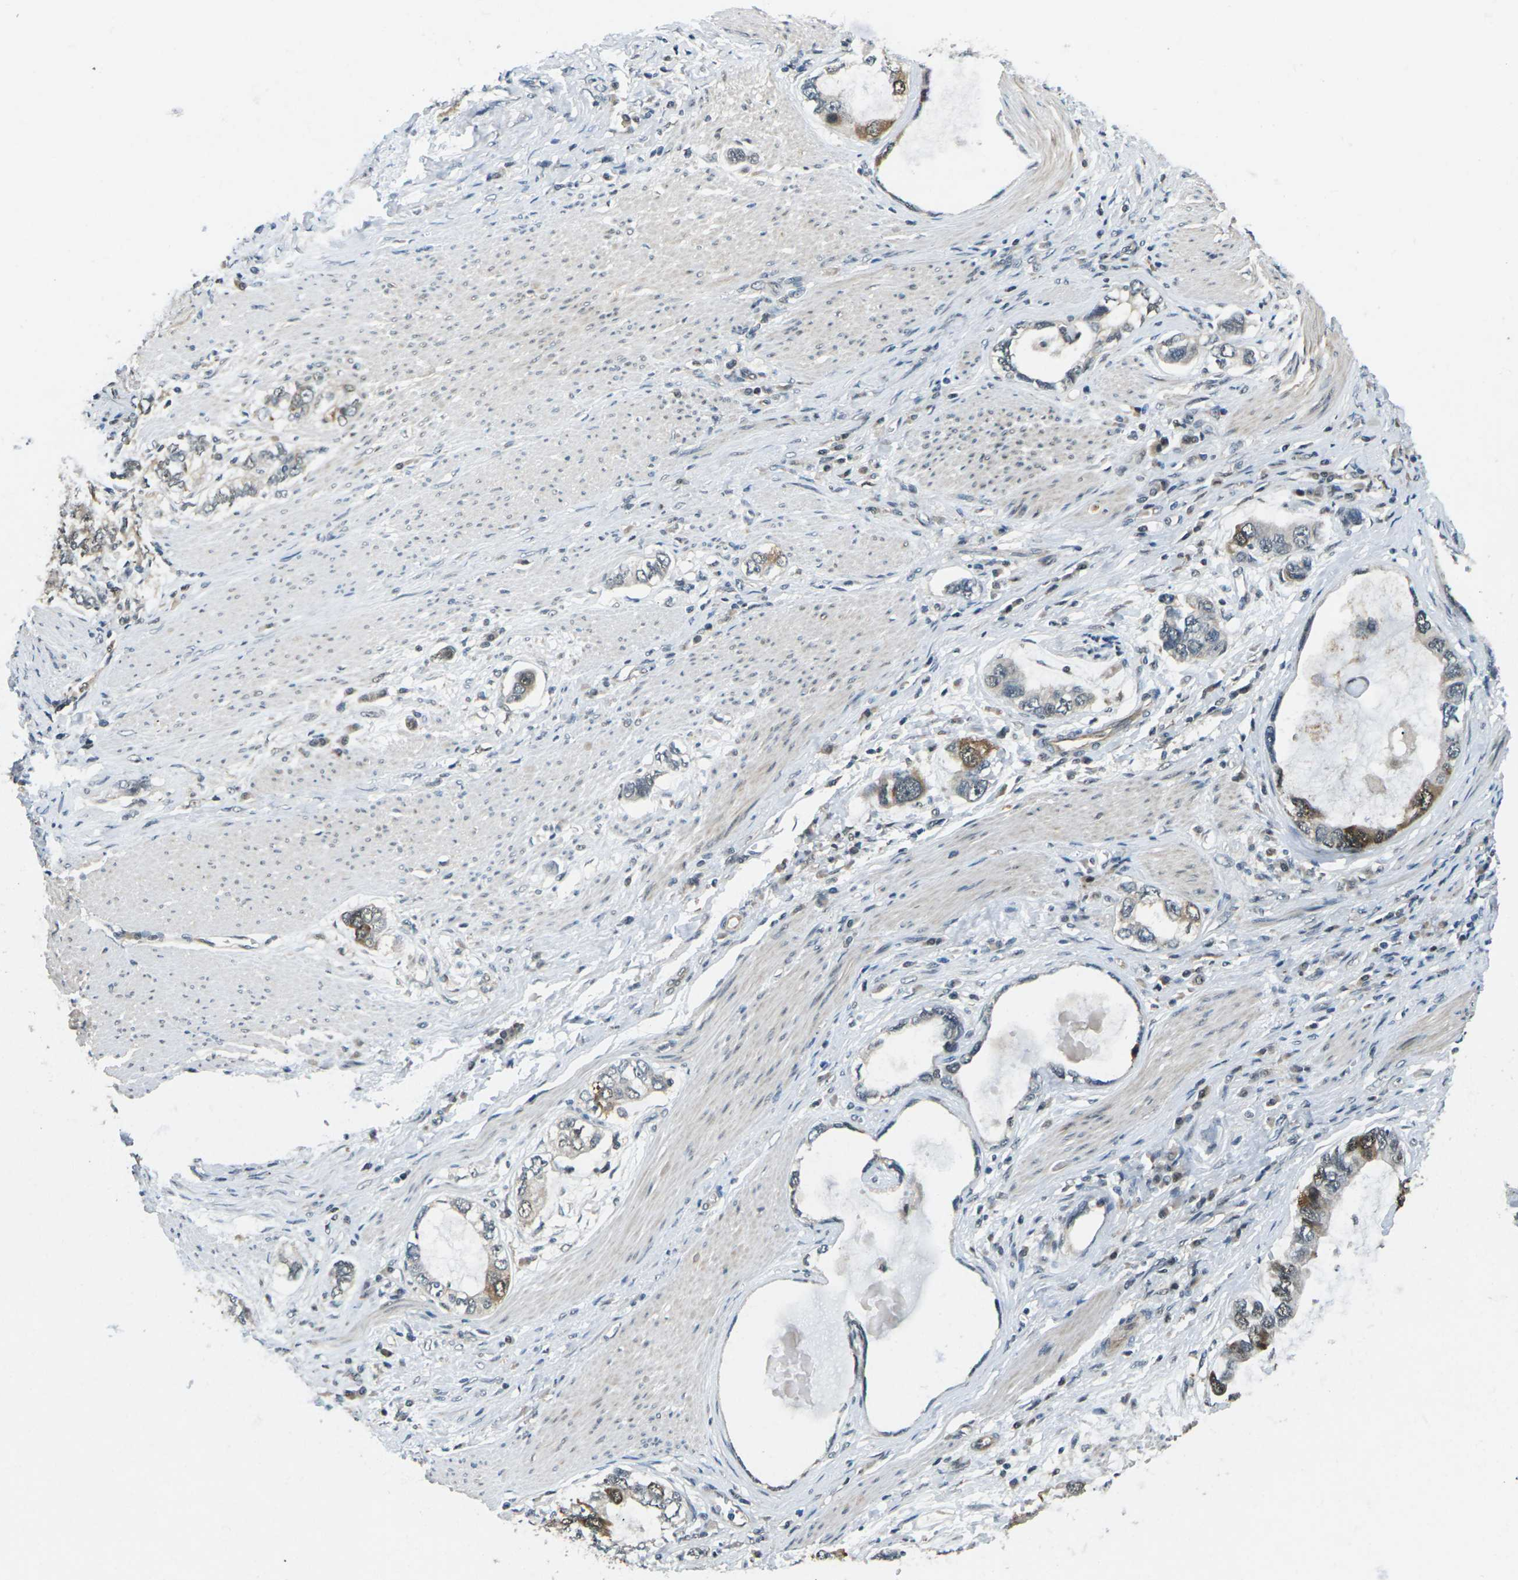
{"staining": {"intensity": "moderate", "quantity": "25%-75%", "location": "cytoplasmic/membranous,nuclear"}, "tissue": "stomach cancer", "cell_type": "Tumor cells", "image_type": "cancer", "snomed": [{"axis": "morphology", "description": "Adenocarcinoma, NOS"}, {"axis": "topography", "description": "Stomach, lower"}], "caption": "The micrograph demonstrates a brown stain indicating the presence of a protein in the cytoplasmic/membranous and nuclear of tumor cells in stomach adenocarcinoma.", "gene": "UBE2S", "patient": {"sex": "female", "age": 93}}